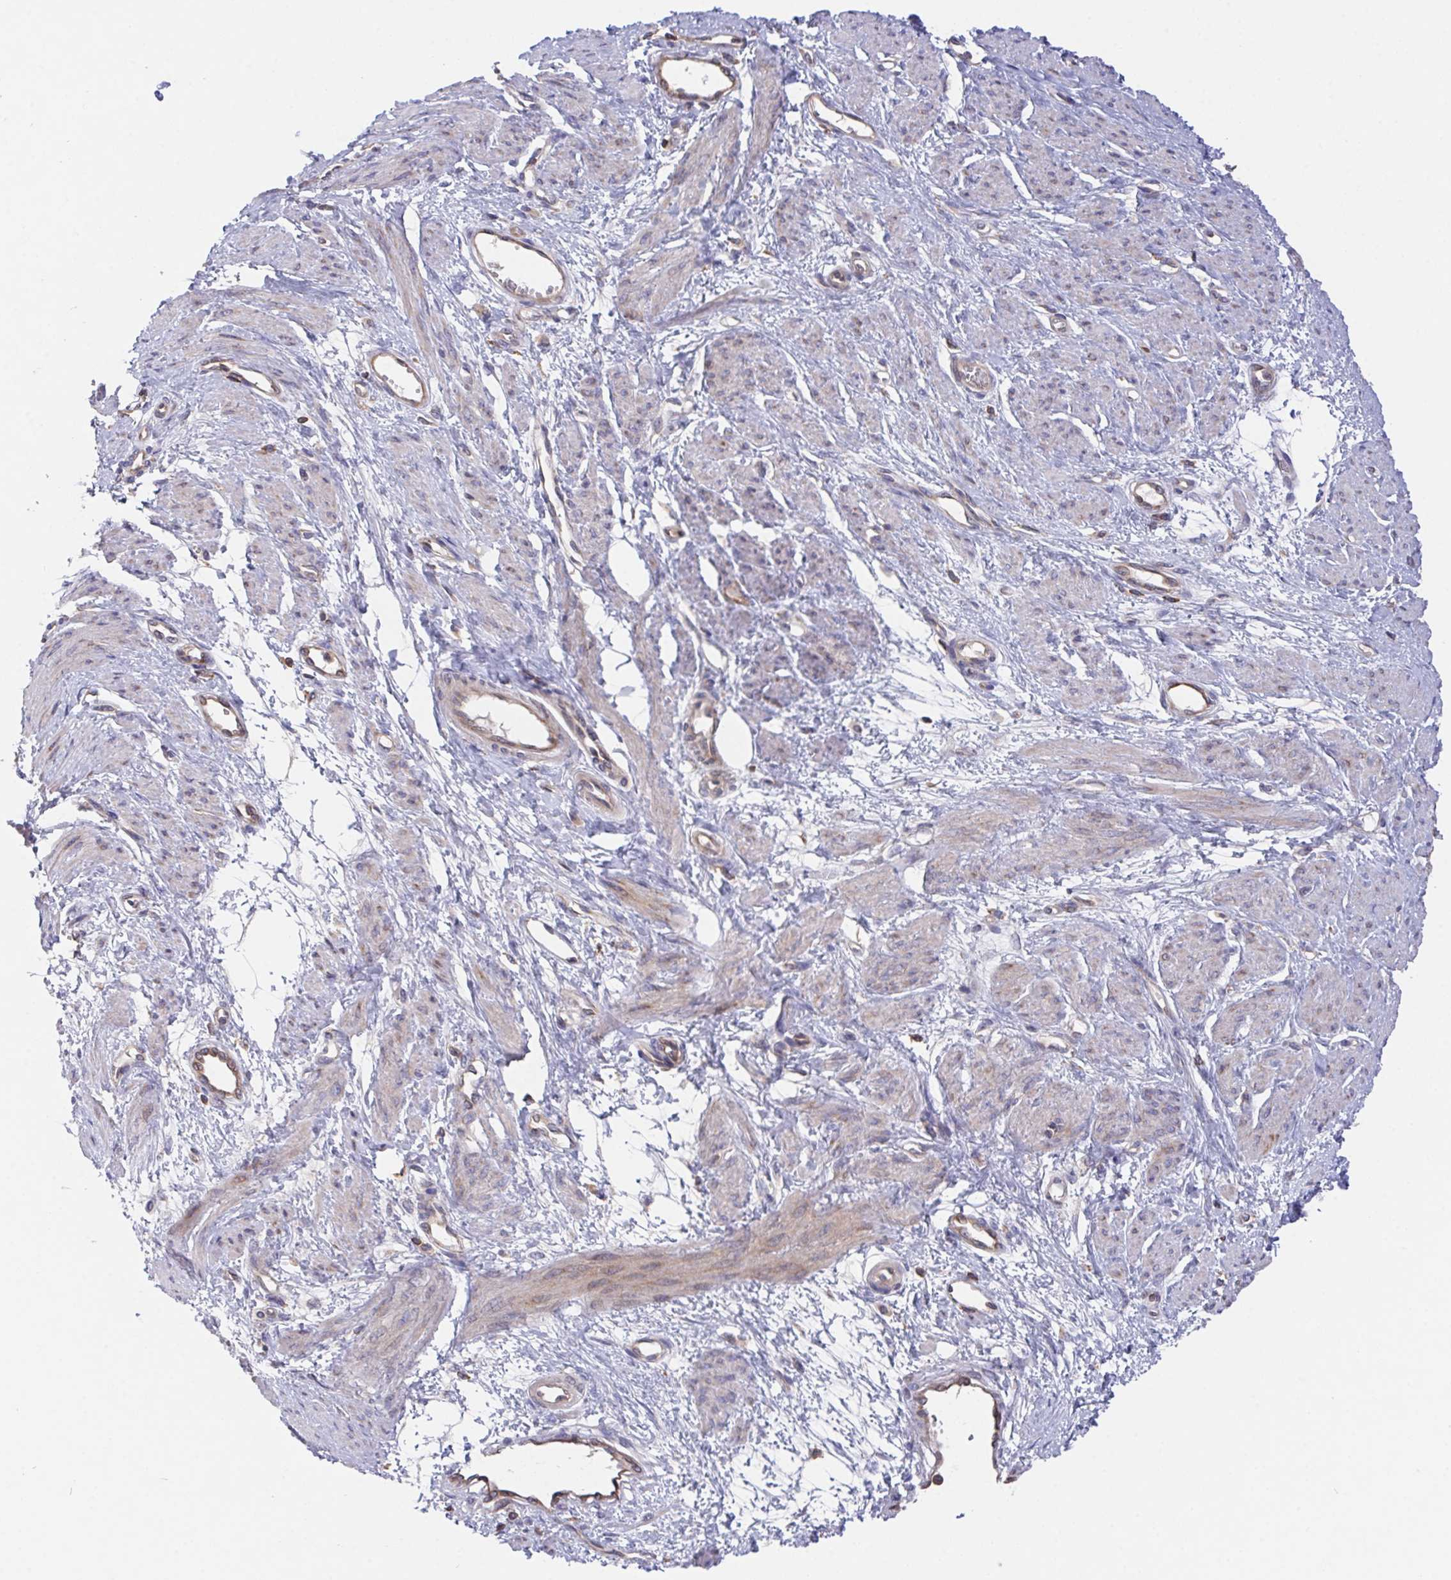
{"staining": {"intensity": "weak", "quantity": "25%-75%", "location": "cytoplasmic/membranous"}, "tissue": "smooth muscle", "cell_type": "Smooth muscle cells", "image_type": "normal", "snomed": [{"axis": "morphology", "description": "Normal tissue, NOS"}, {"axis": "topography", "description": "Smooth muscle"}, {"axis": "topography", "description": "Uterus"}], "caption": "Weak cytoplasmic/membranous protein expression is identified in approximately 25%-75% of smooth muscle cells in smooth muscle. Nuclei are stained in blue.", "gene": "FAM241A", "patient": {"sex": "female", "age": 39}}